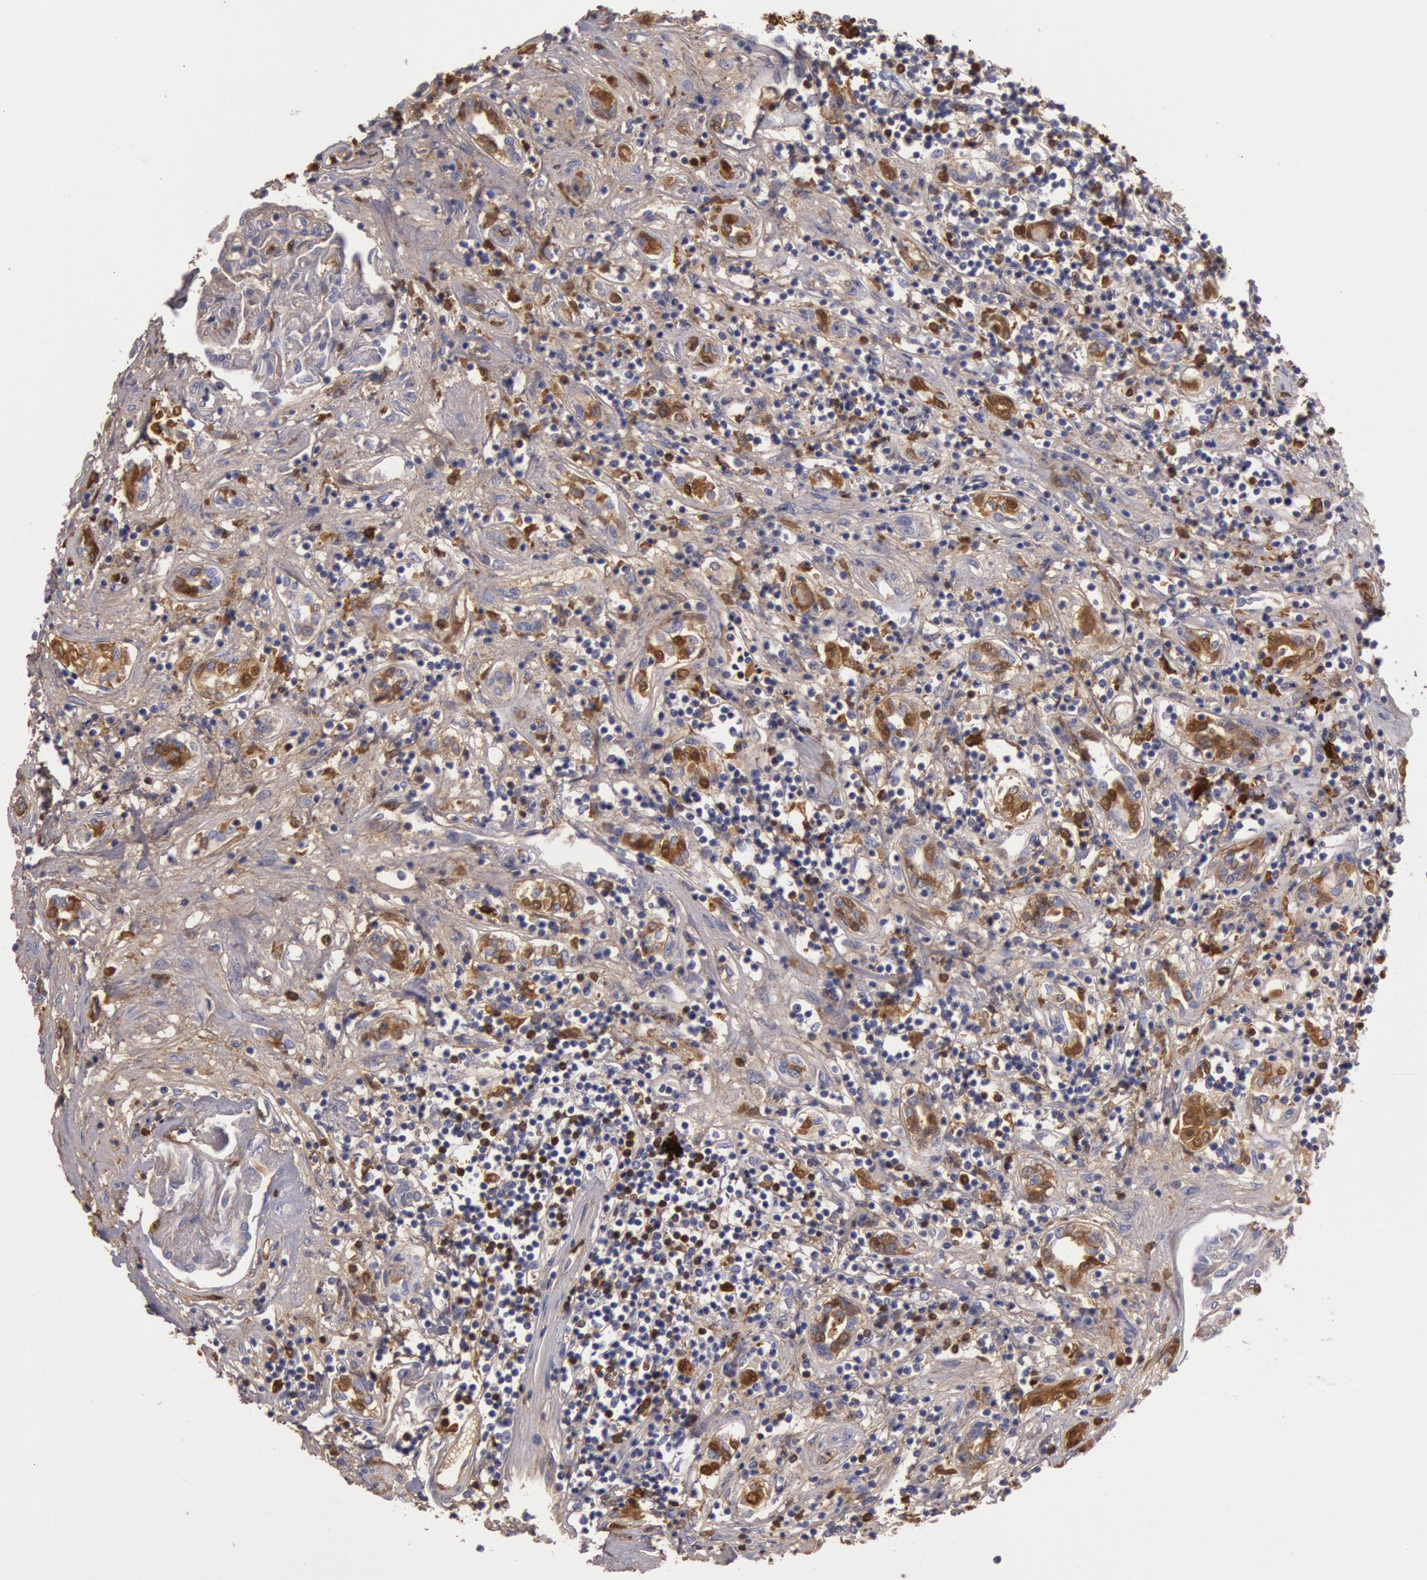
{"staining": {"intensity": "moderate", "quantity": ">75%", "location": "cytoplasmic/membranous"}, "tissue": "renal cancer", "cell_type": "Tumor cells", "image_type": "cancer", "snomed": [{"axis": "morphology", "description": "Adenocarcinoma, NOS"}, {"axis": "topography", "description": "Kidney"}], "caption": "High-power microscopy captured an IHC histopathology image of renal cancer, revealing moderate cytoplasmic/membranous positivity in approximately >75% of tumor cells.", "gene": "IGHG1", "patient": {"sex": "male", "age": 57}}